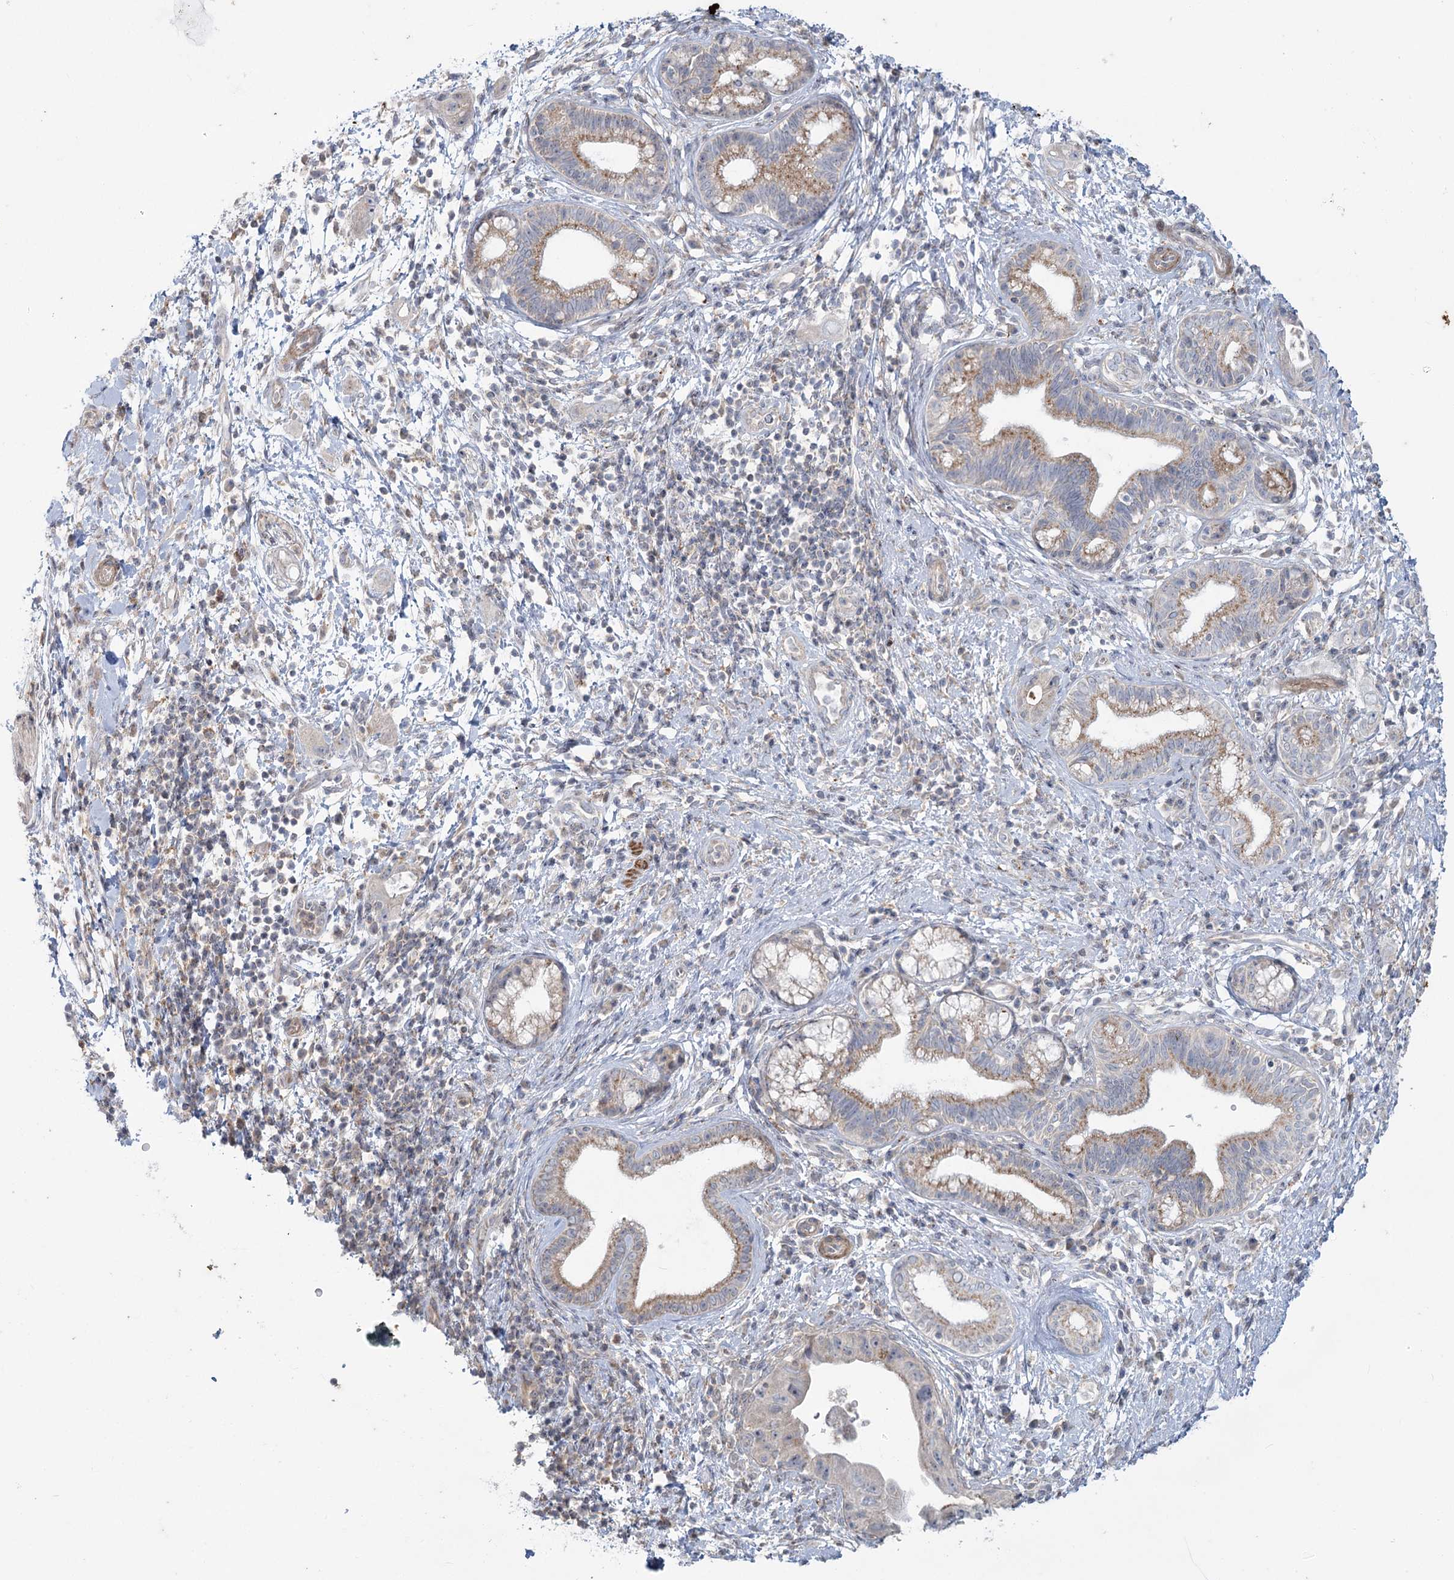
{"staining": {"intensity": "moderate", "quantity": "25%-75%", "location": "cytoplasmic/membranous"}, "tissue": "pancreatic cancer", "cell_type": "Tumor cells", "image_type": "cancer", "snomed": [{"axis": "morphology", "description": "Adenocarcinoma, NOS"}, {"axis": "topography", "description": "Pancreas"}], "caption": "Brown immunohistochemical staining in human pancreatic cancer displays moderate cytoplasmic/membranous expression in approximately 25%-75% of tumor cells. The staining is performed using DAB brown chromogen to label protein expression. The nuclei are counter-stained blue using hematoxylin.", "gene": "MTG1", "patient": {"sex": "female", "age": 73}}